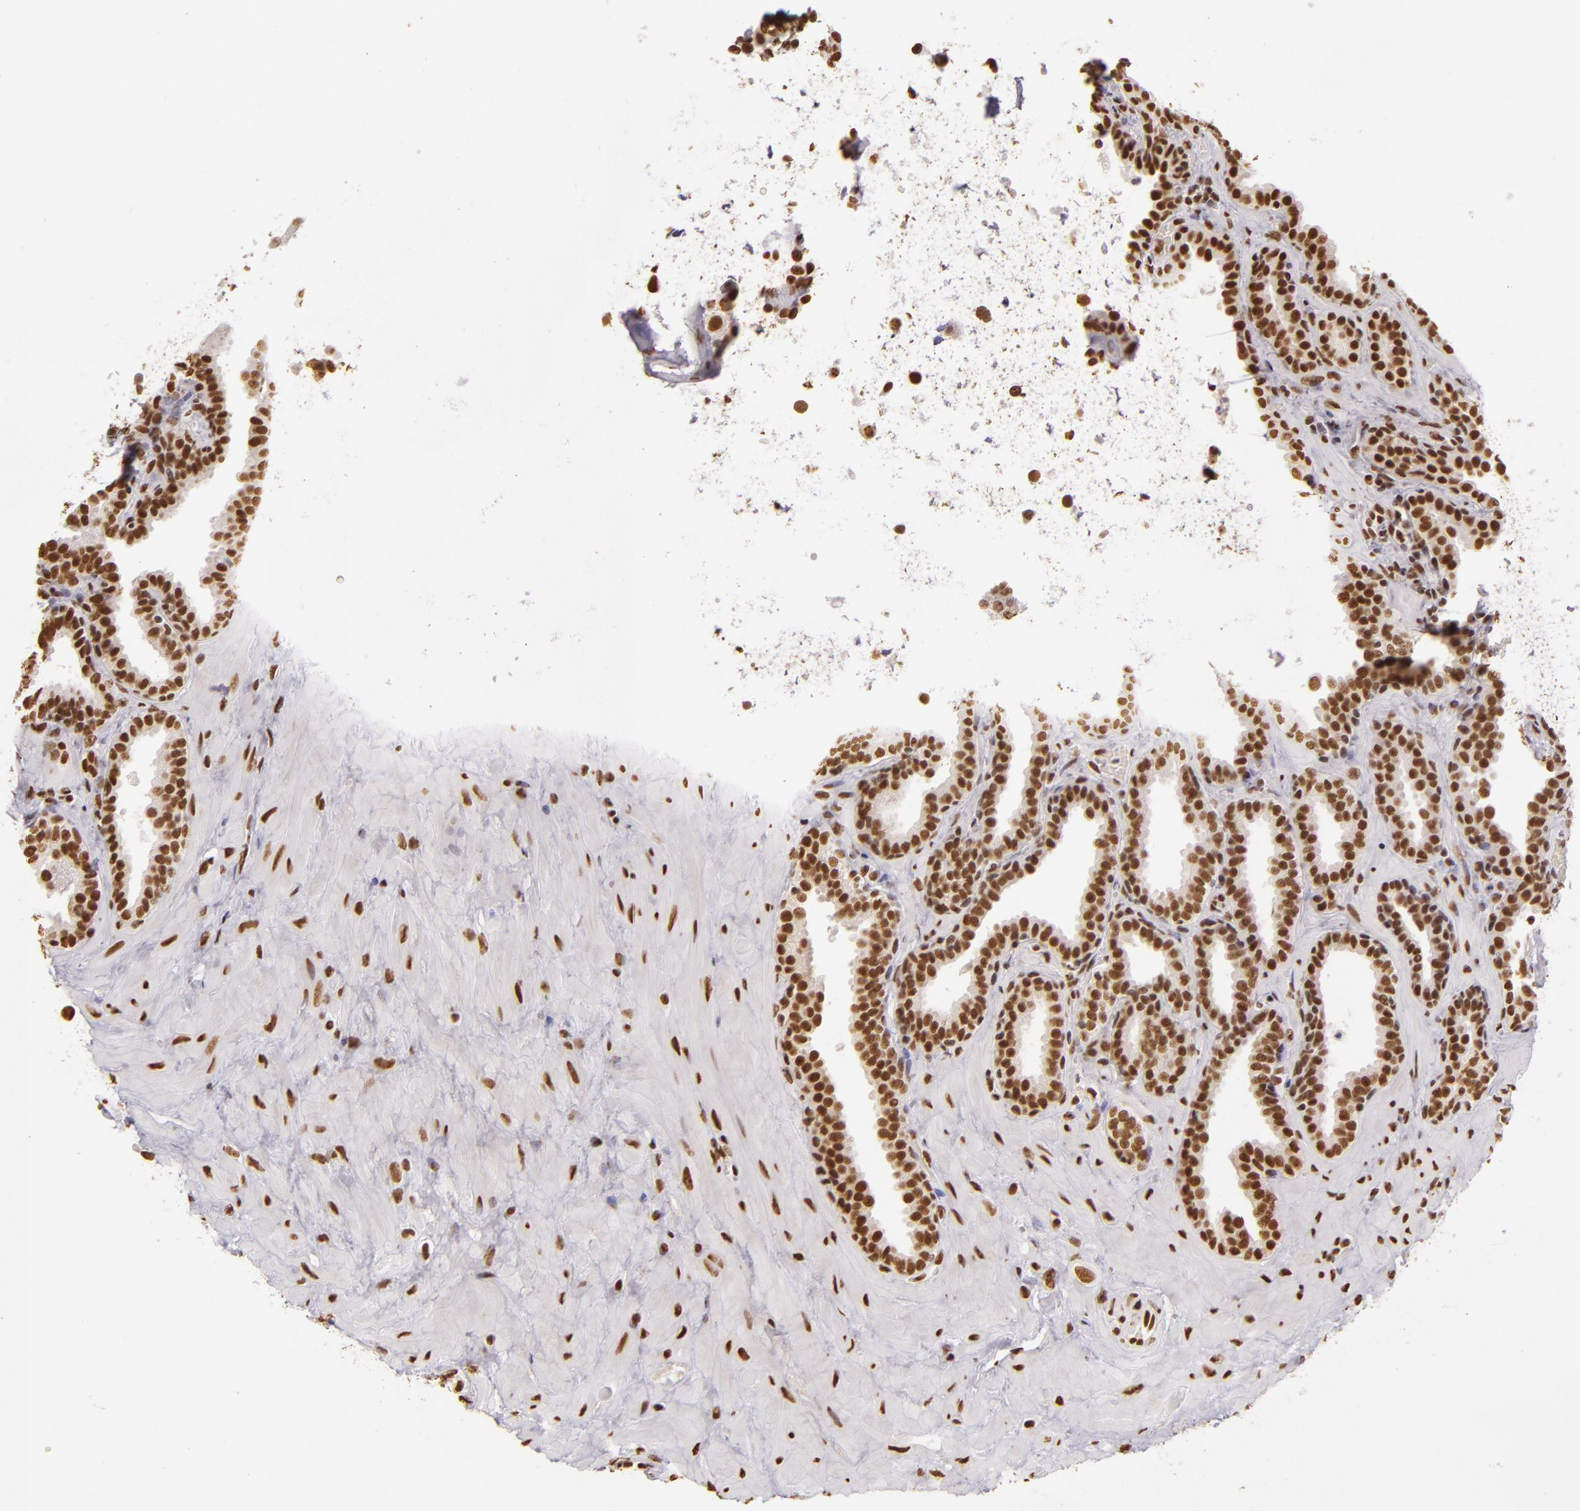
{"staining": {"intensity": "moderate", "quantity": ">75%", "location": "nuclear"}, "tissue": "prostate", "cell_type": "Glandular cells", "image_type": "normal", "snomed": [{"axis": "morphology", "description": "Normal tissue, NOS"}, {"axis": "topography", "description": "Prostate"}], "caption": "Protein expression analysis of normal prostate reveals moderate nuclear expression in approximately >75% of glandular cells.", "gene": "PAPOLA", "patient": {"sex": "male", "age": 51}}